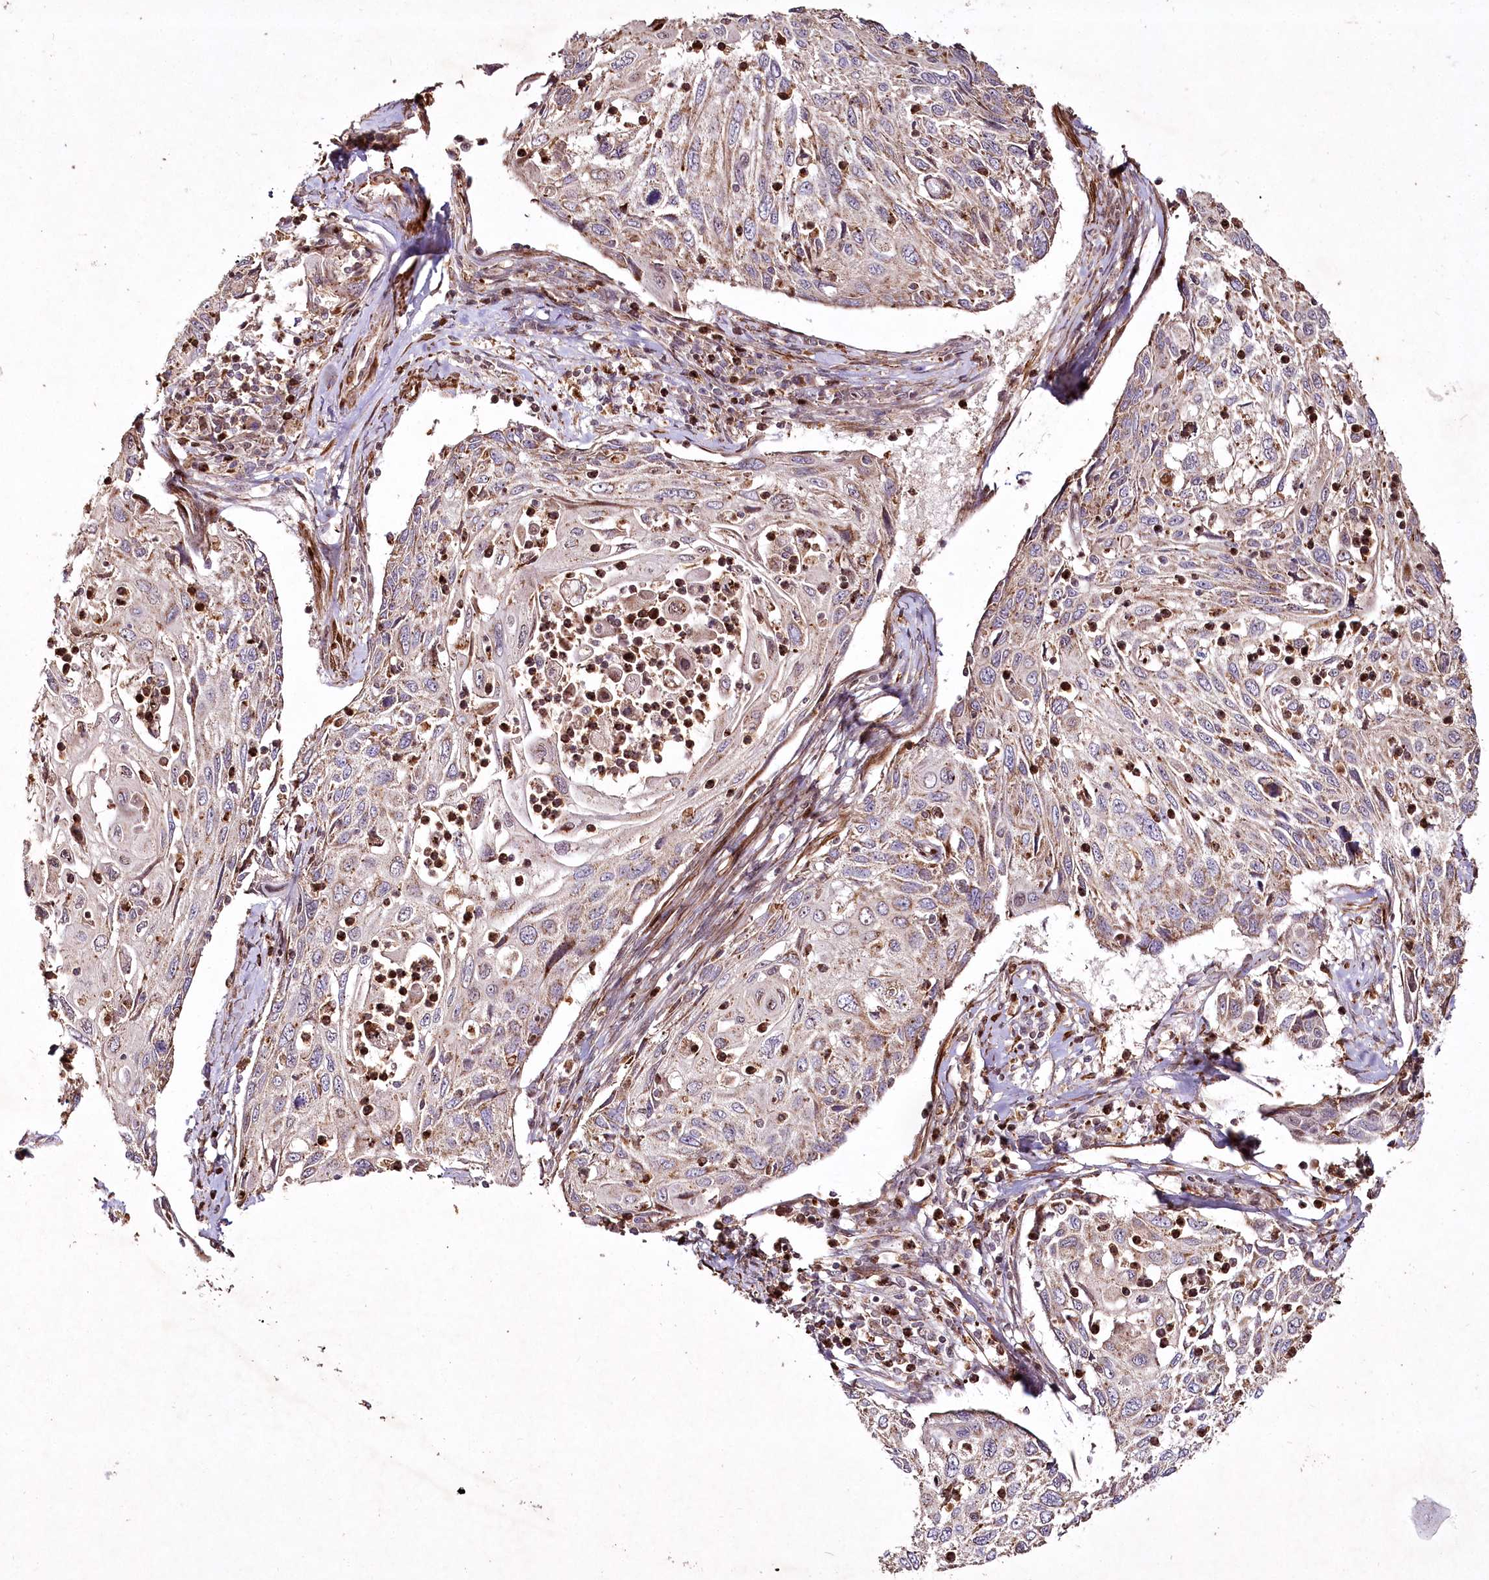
{"staining": {"intensity": "weak", "quantity": ">75%", "location": "cytoplasmic/membranous,nuclear"}, "tissue": "cervical cancer", "cell_type": "Tumor cells", "image_type": "cancer", "snomed": [{"axis": "morphology", "description": "Squamous cell carcinoma, NOS"}, {"axis": "topography", "description": "Cervix"}], "caption": "Immunohistochemical staining of human cervical cancer (squamous cell carcinoma) demonstrates low levels of weak cytoplasmic/membranous and nuclear positivity in about >75% of tumor cells.", "gene": "PSTK", "patient": {"sex": "female", "age": 70}}